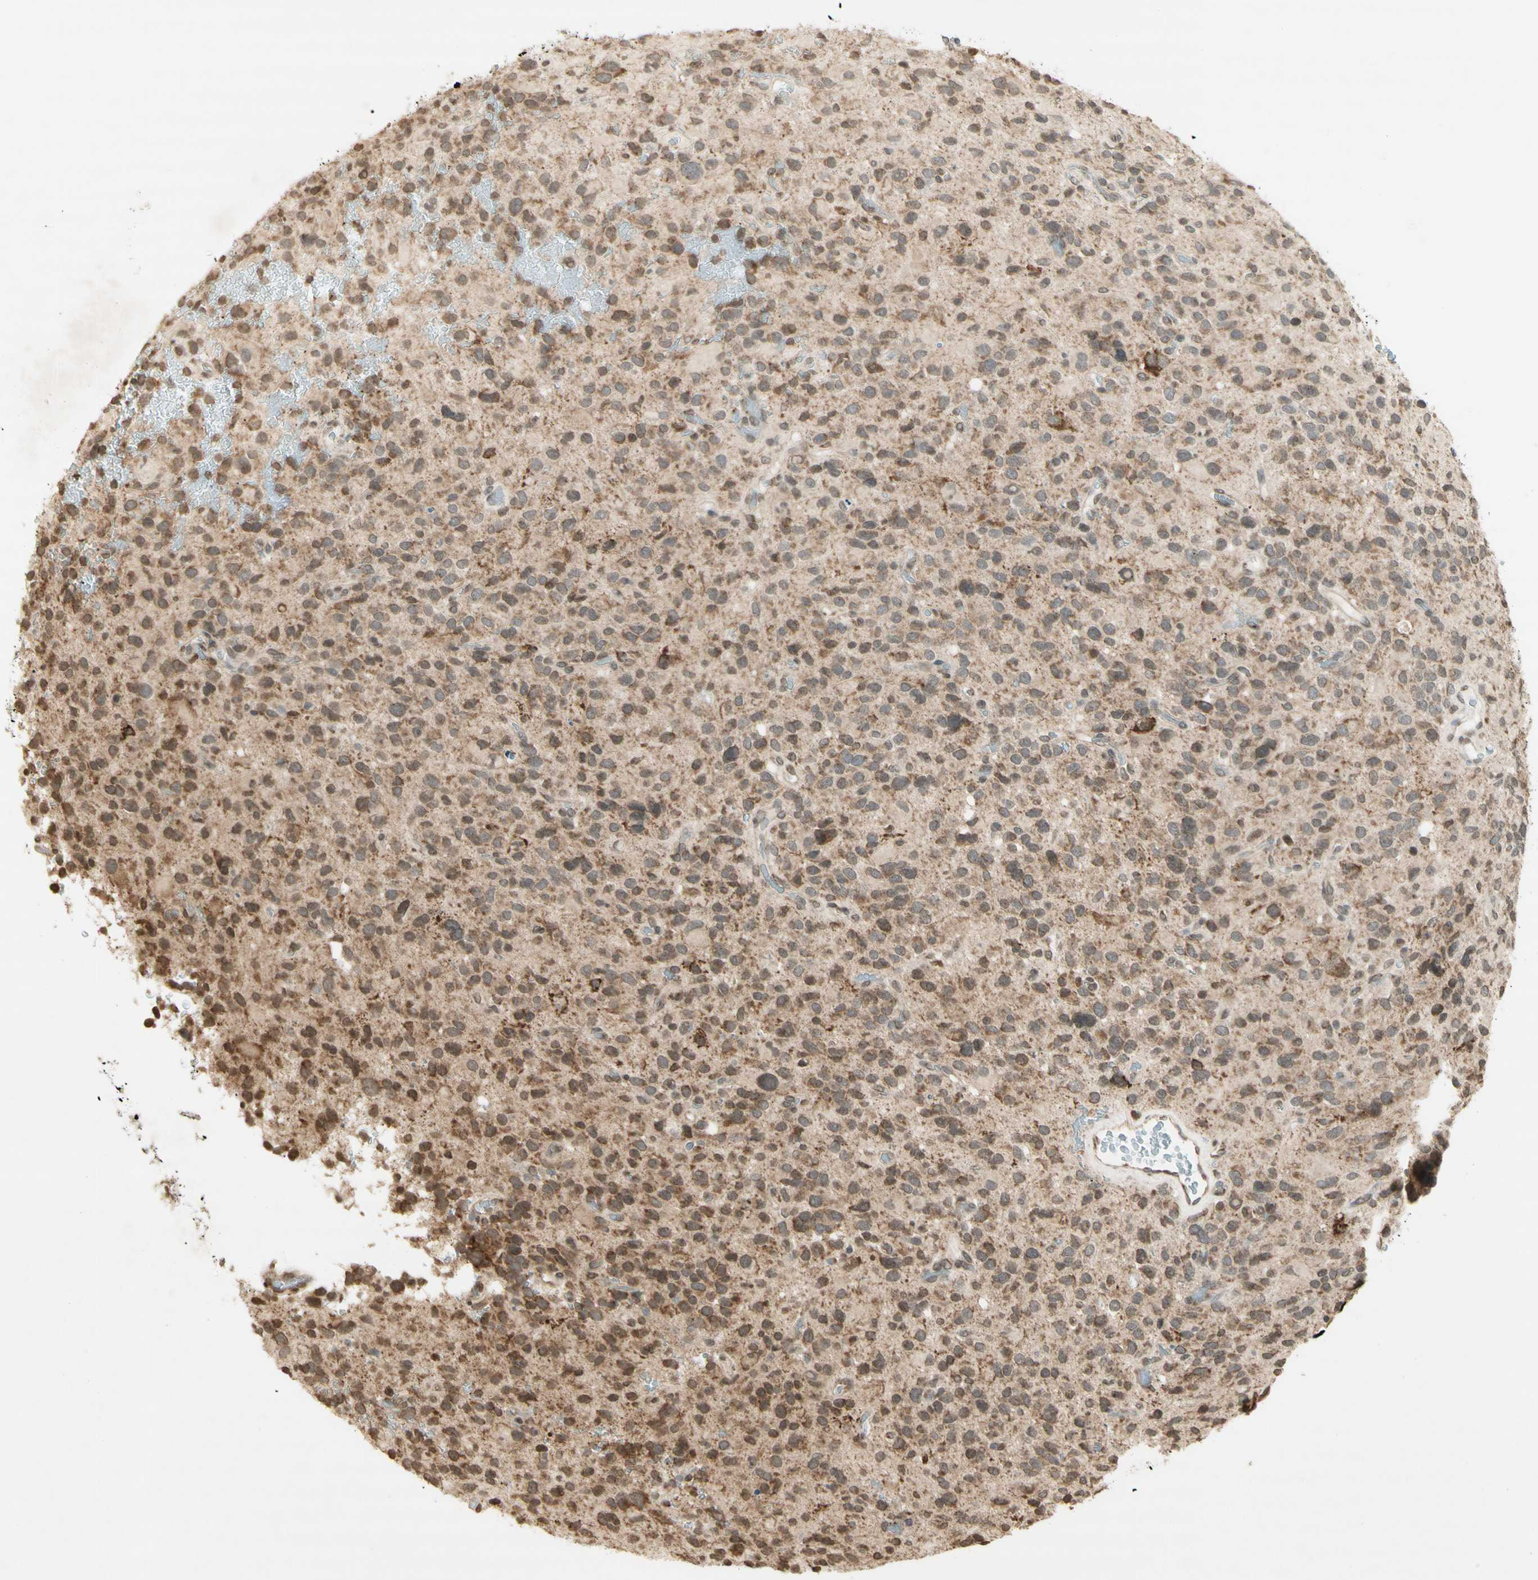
{"staining": {"intensity": "moderate", "quantity": ">75%", "location": "cytoplasmic/membranous,nuclear"}, "tissue": "glioma", "cell_type": "Tumor cells", "image_type": "cancer", "snomed": [{"axis": "morphology", "description": "Glioma, malignant, High grade"}, {"axis": "topography", "description": "Brain"}], "caption": "Glioma was stained to show a protein in brown. There is medium levels of moderate cytoplasmic/membranous and nuclear expression in about >75% of tumor cells.", "gene": "CCNI", "patient": {"sex": "male", "age": 48}}